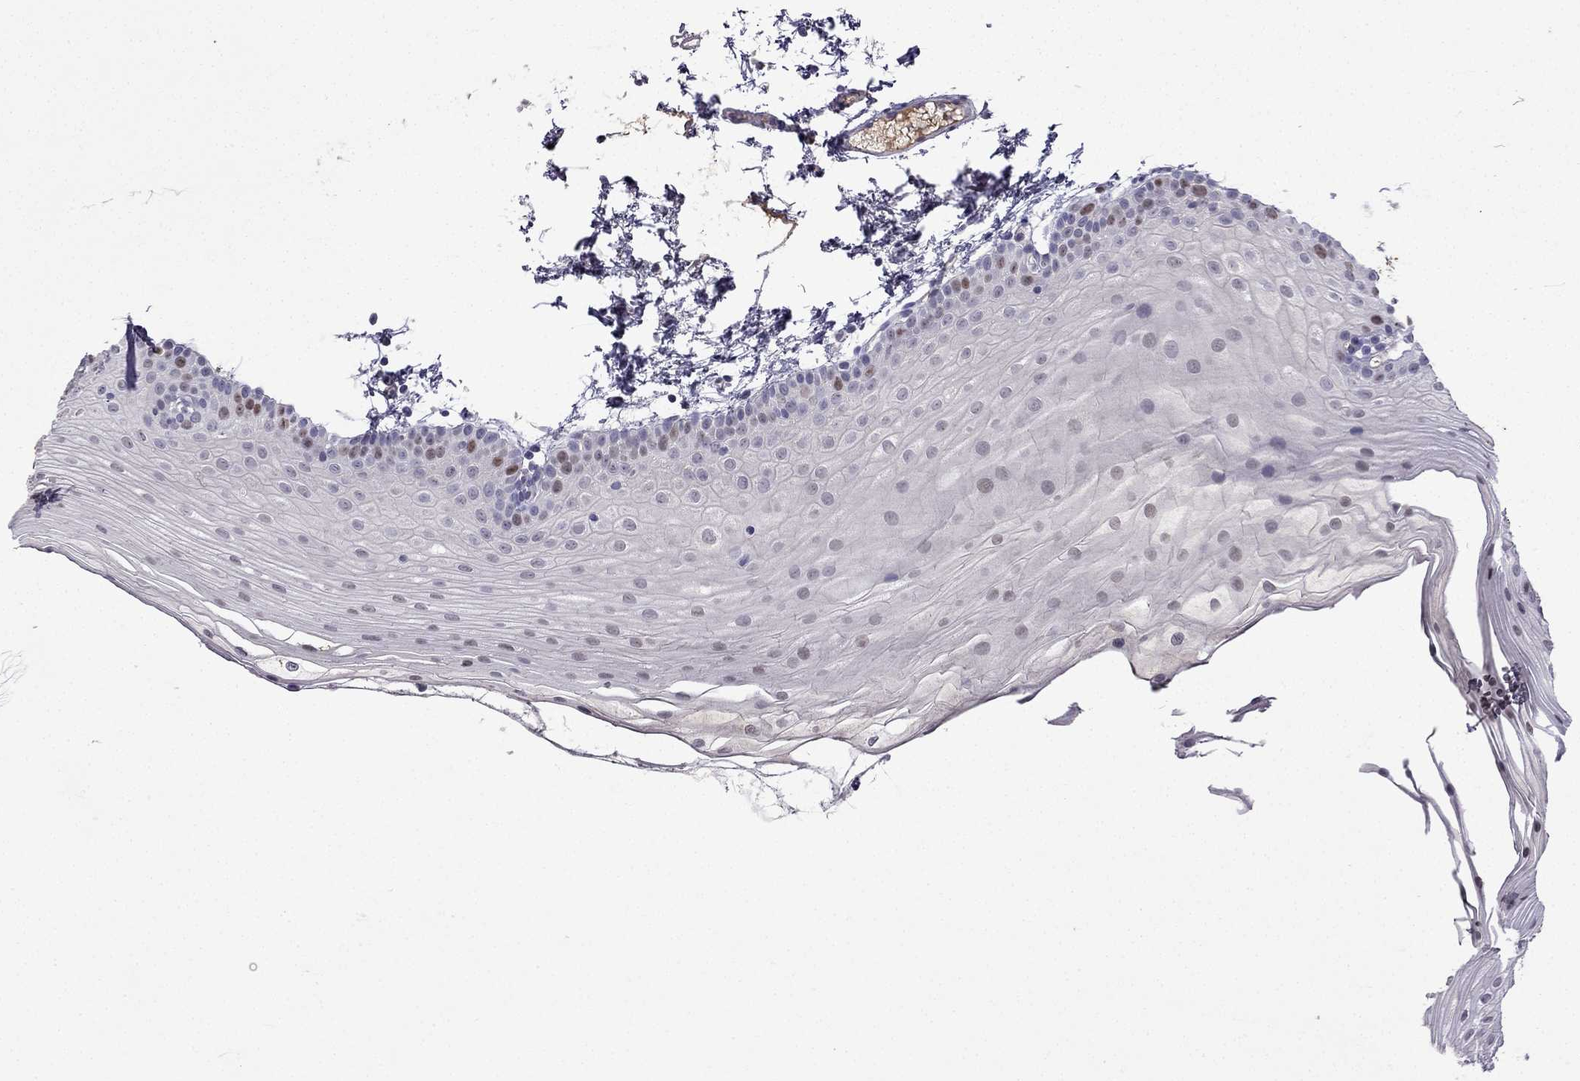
{"staining": {"intensity": "moderate", "quantity": "<25%", "location": "nuclear"}, "tissue": "oral mucosa", "cell_type": "Squamous epithelial cells", "image_type": "normal", "snomed": [{"axis": "morphology", "description": "Normal tissue, NOS"}, {"axis": "topography", "description": "Oral tissue"}], "caption": "Oral mucosa stained for a protein shows moderate nuclear positivity in squamous epithelial cells.", "gene": "UHRF1", "patient": {"sex": "female", "age": 57}}